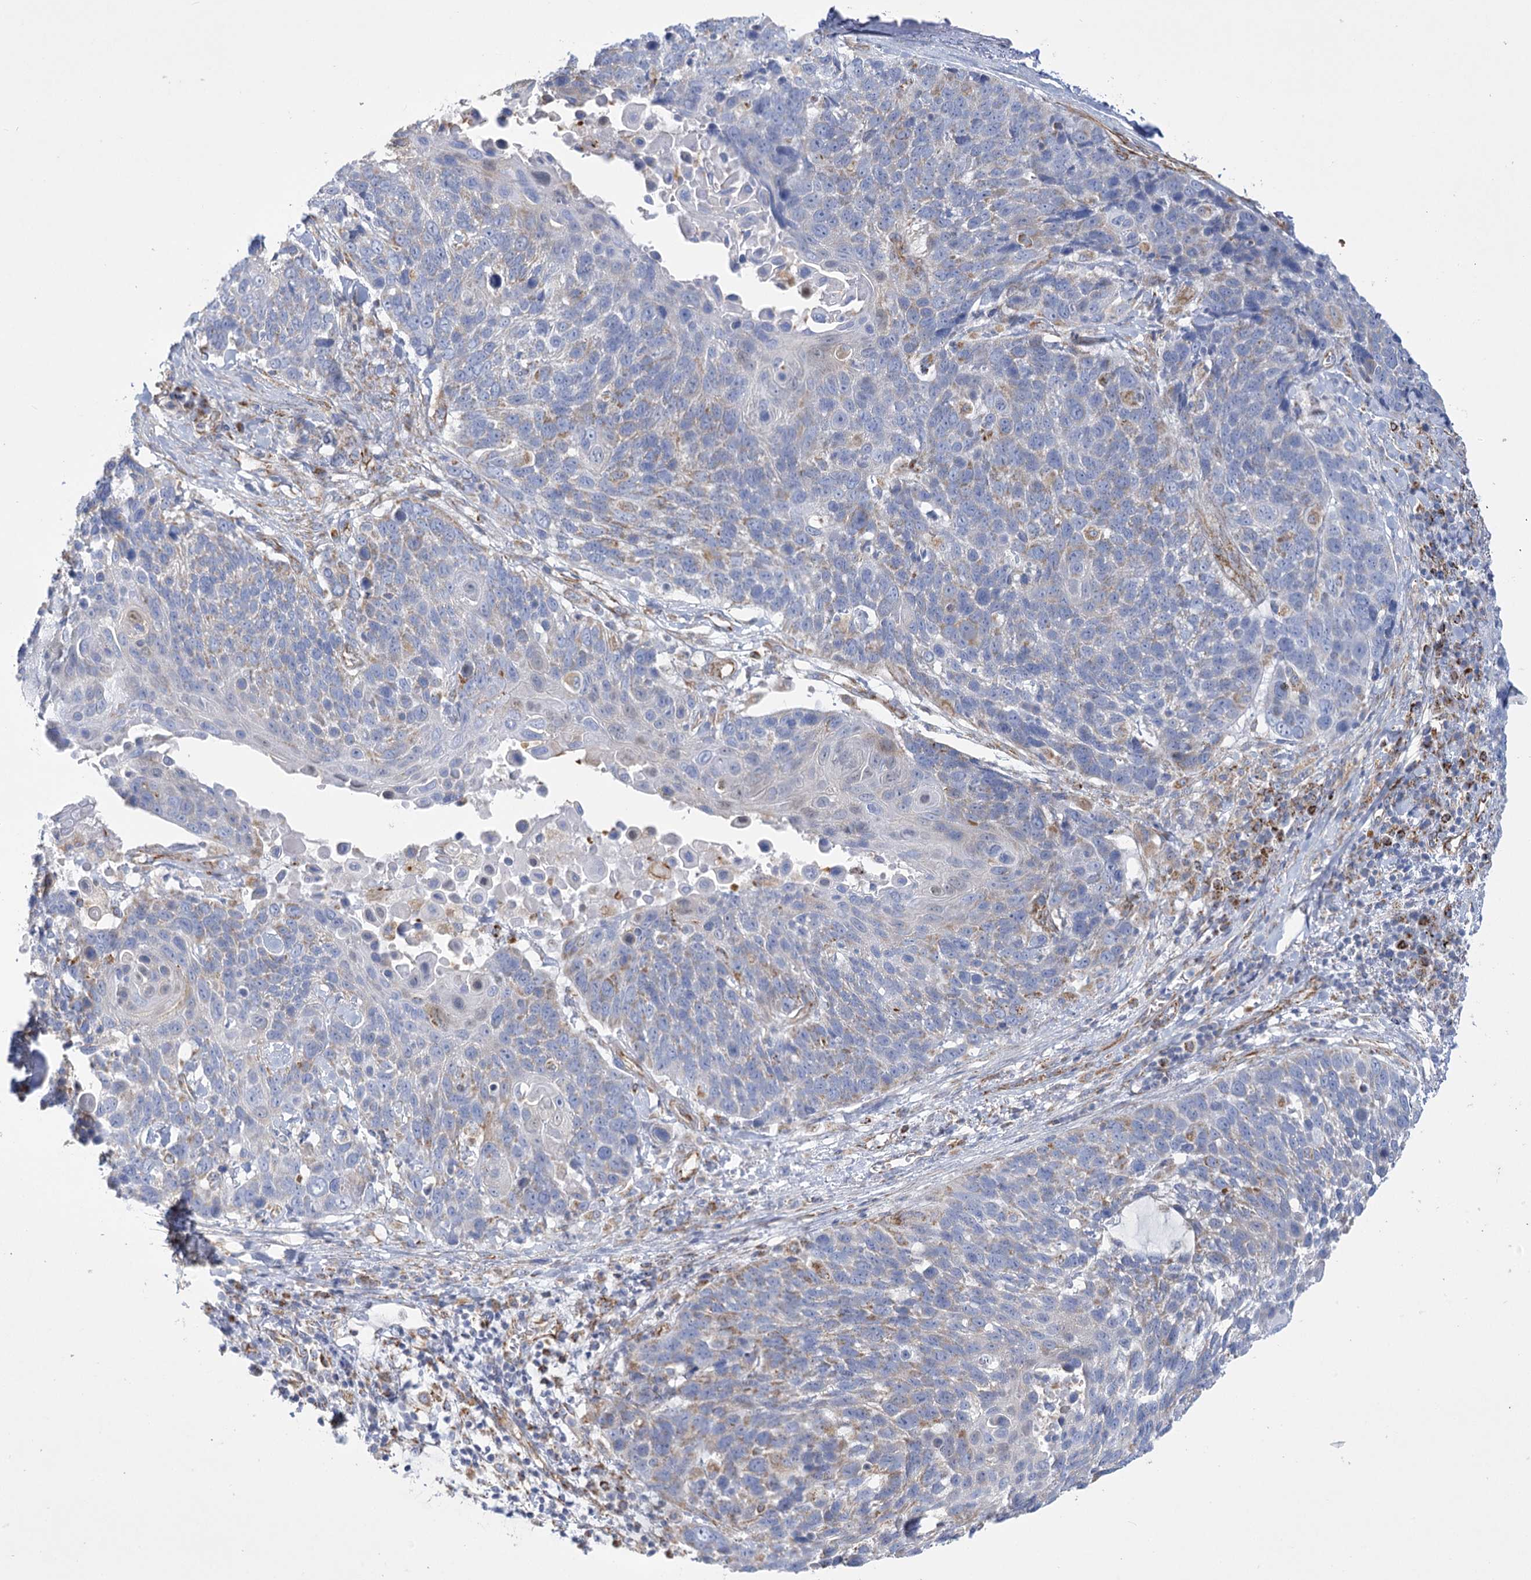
{"staining": {"intensity": "weak", "quantity": "<25%", "location": "cytoplasmic/membranous"}, "tissue": "lung cancer", "cell_type": "Tumor cells", "image_type": "cancer", "snomed": [{"axis": "morphology", "description": "Squamous cell carcinoma, NOS"}, {"axis": "topography", "description": "Lung"}], "caption": "IHC micrograph of neoplastic tissue: lung cancer stained with DAB reveals no significant protein expression in tumor cells.", "gene": "DHTKD1", "patient": {"sex": "male", "age": 66}}